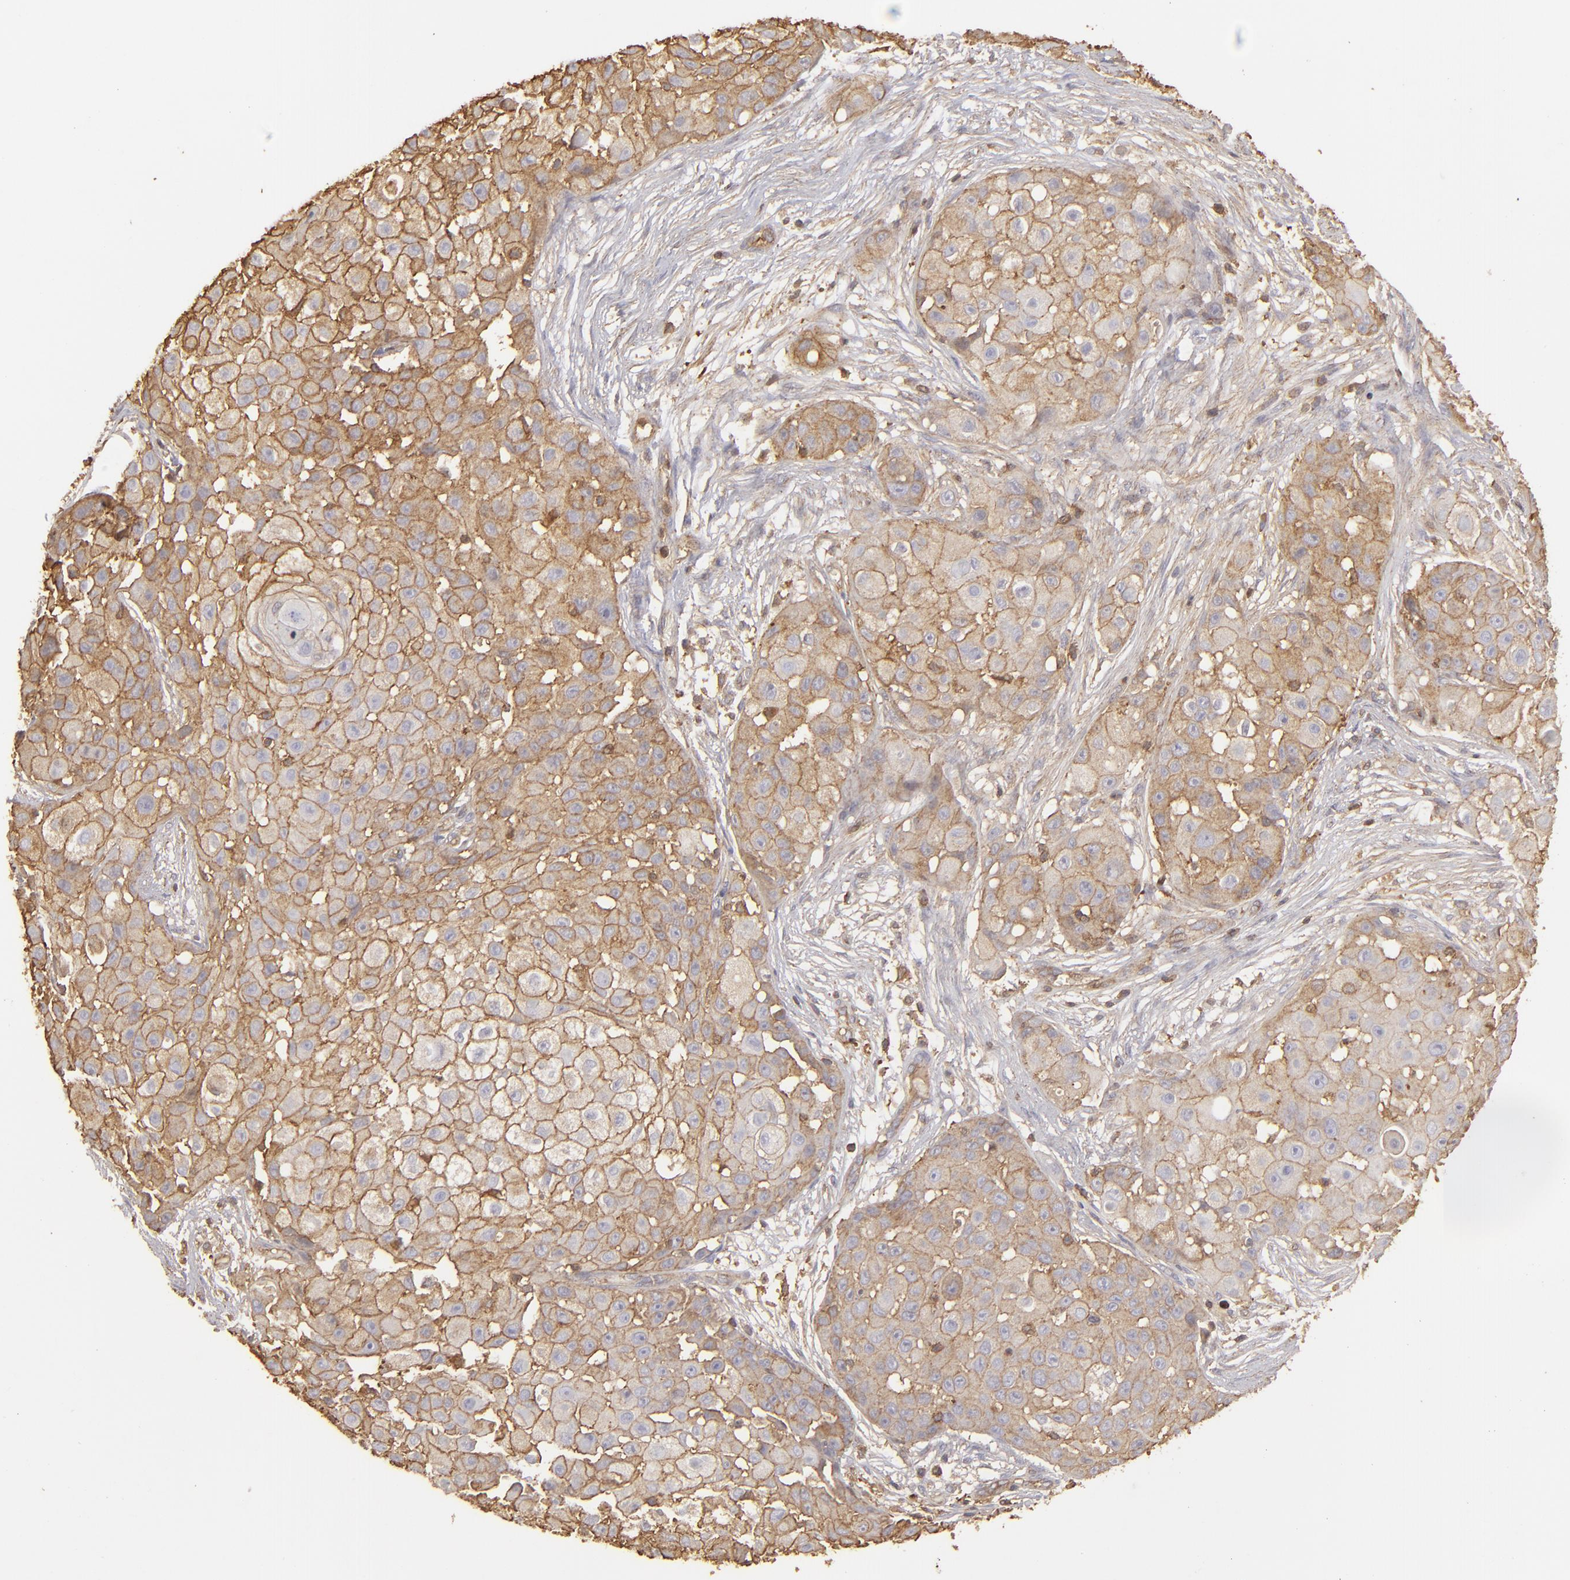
{"staining": {"intensity": "moderate", "quantity": ">75%", "location": "cytoplasmic/membranous"}, "tissue": "skin cancer", "cell_type": "Tumor cells", "image_type": "cancer", "snomed": [{"axis": "morphology", "description": "Squamous cell carcinoma, NOS"}, {"axis": "topography", "description": "Skin"}], "caption": "Skin cancer was stained to show a protein in brown. There is medium levels of moderate cytoplasmic/membranous expression in about >75% of tumor cells.", "gene": "ACTB", "patient": {"sex": "female", "age": 57}}